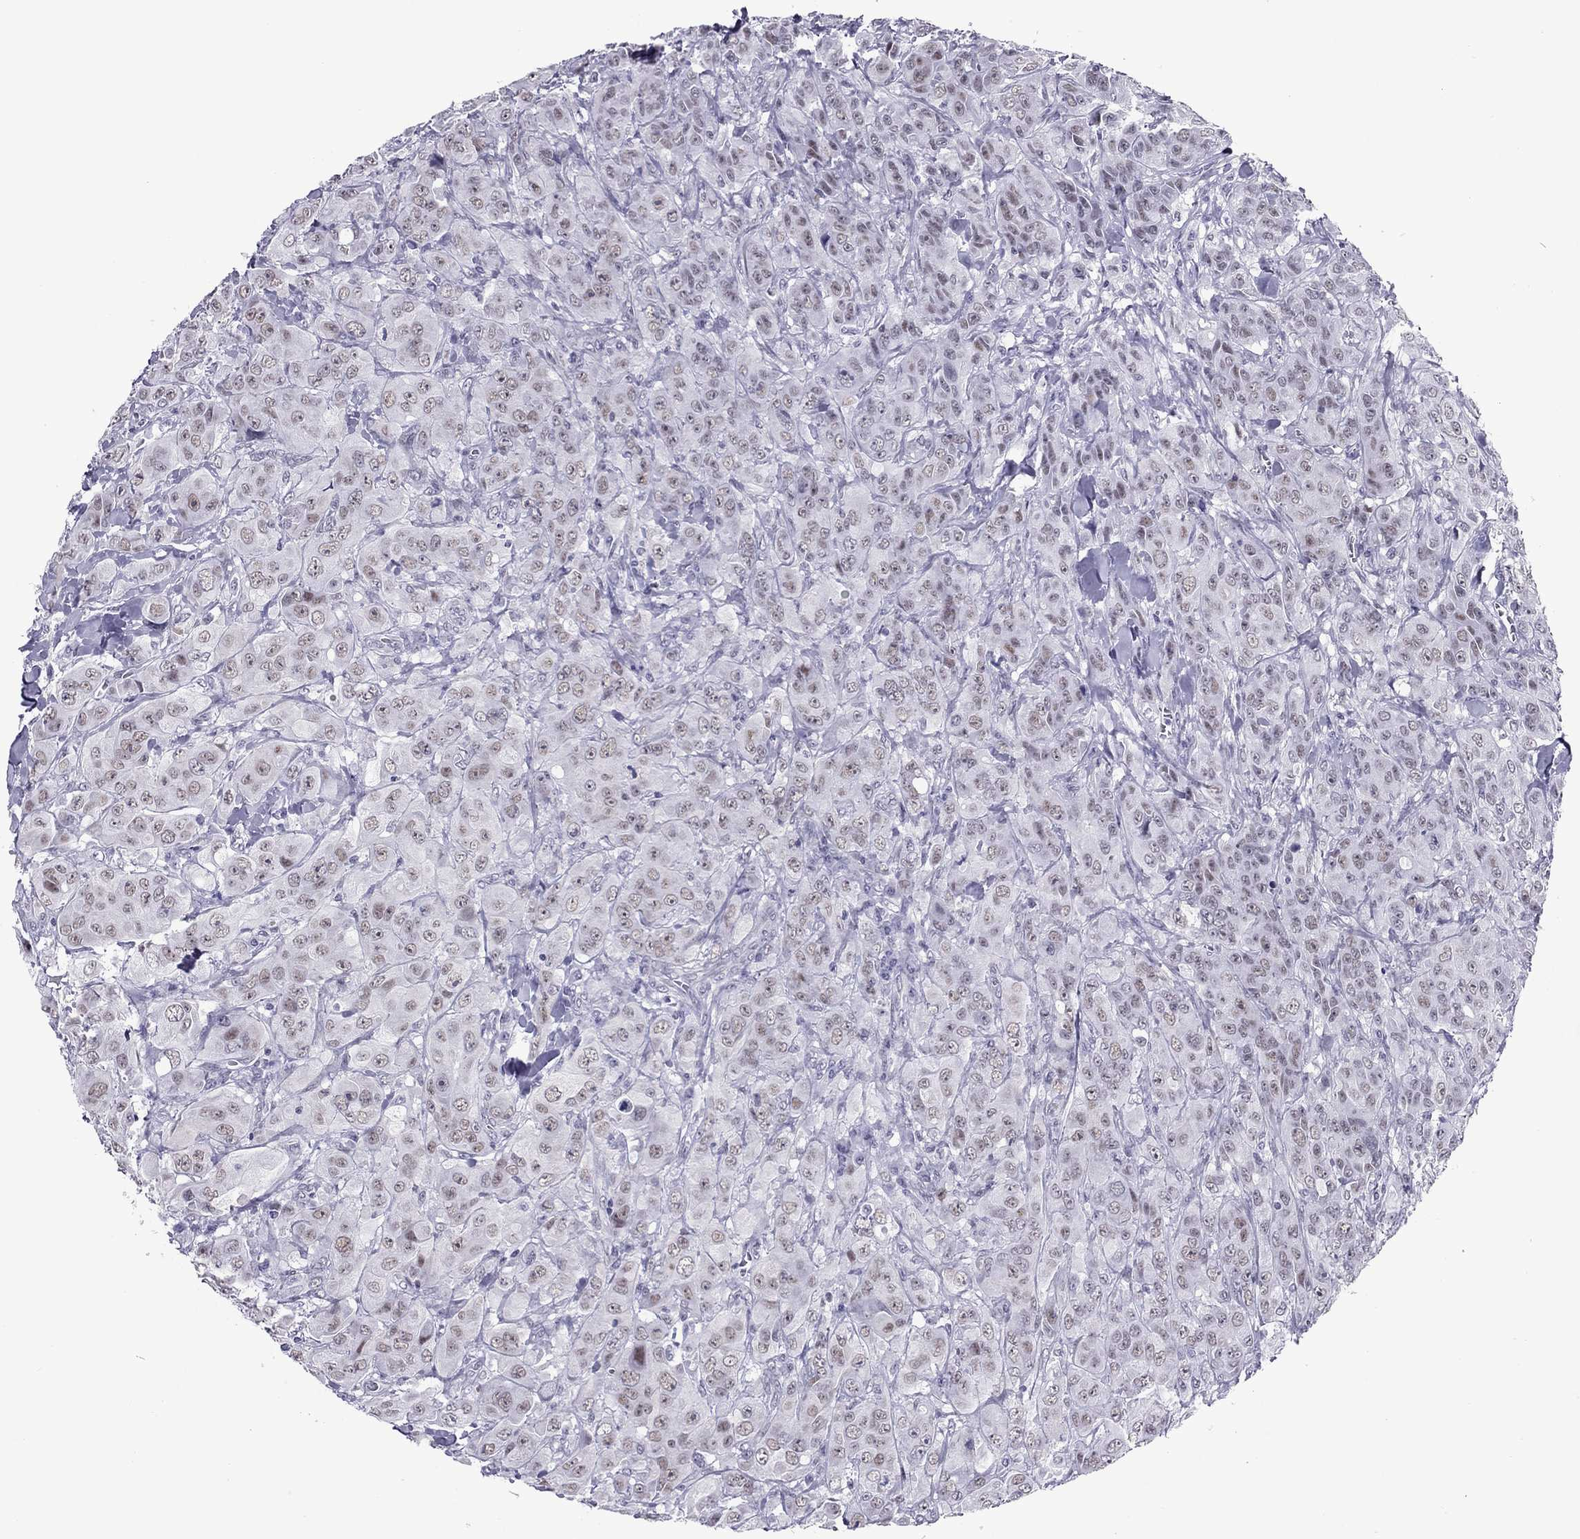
{"staining": {"intensity": "weak", "quantity": "25%-75%", "location": "cytoplasmic/membranous"}, "tissue": "breast cancer", "cell_type": "Tumor cells", "image_type": "cancer", "snomed": [{"axis": "morphology", "description": "Duct carcinoma"}, {"axis": "topography", "description": "Breast"}], "caption": "IHC (DAB) staining of breast cancer (invasive ductal carcinoma) demonstrates weak cytoplasmic/membranous protein positivity in about 25%-75% of tumor cells.", "gene": "ZNF646", "patient": {"sex": "female", "age": 43}}